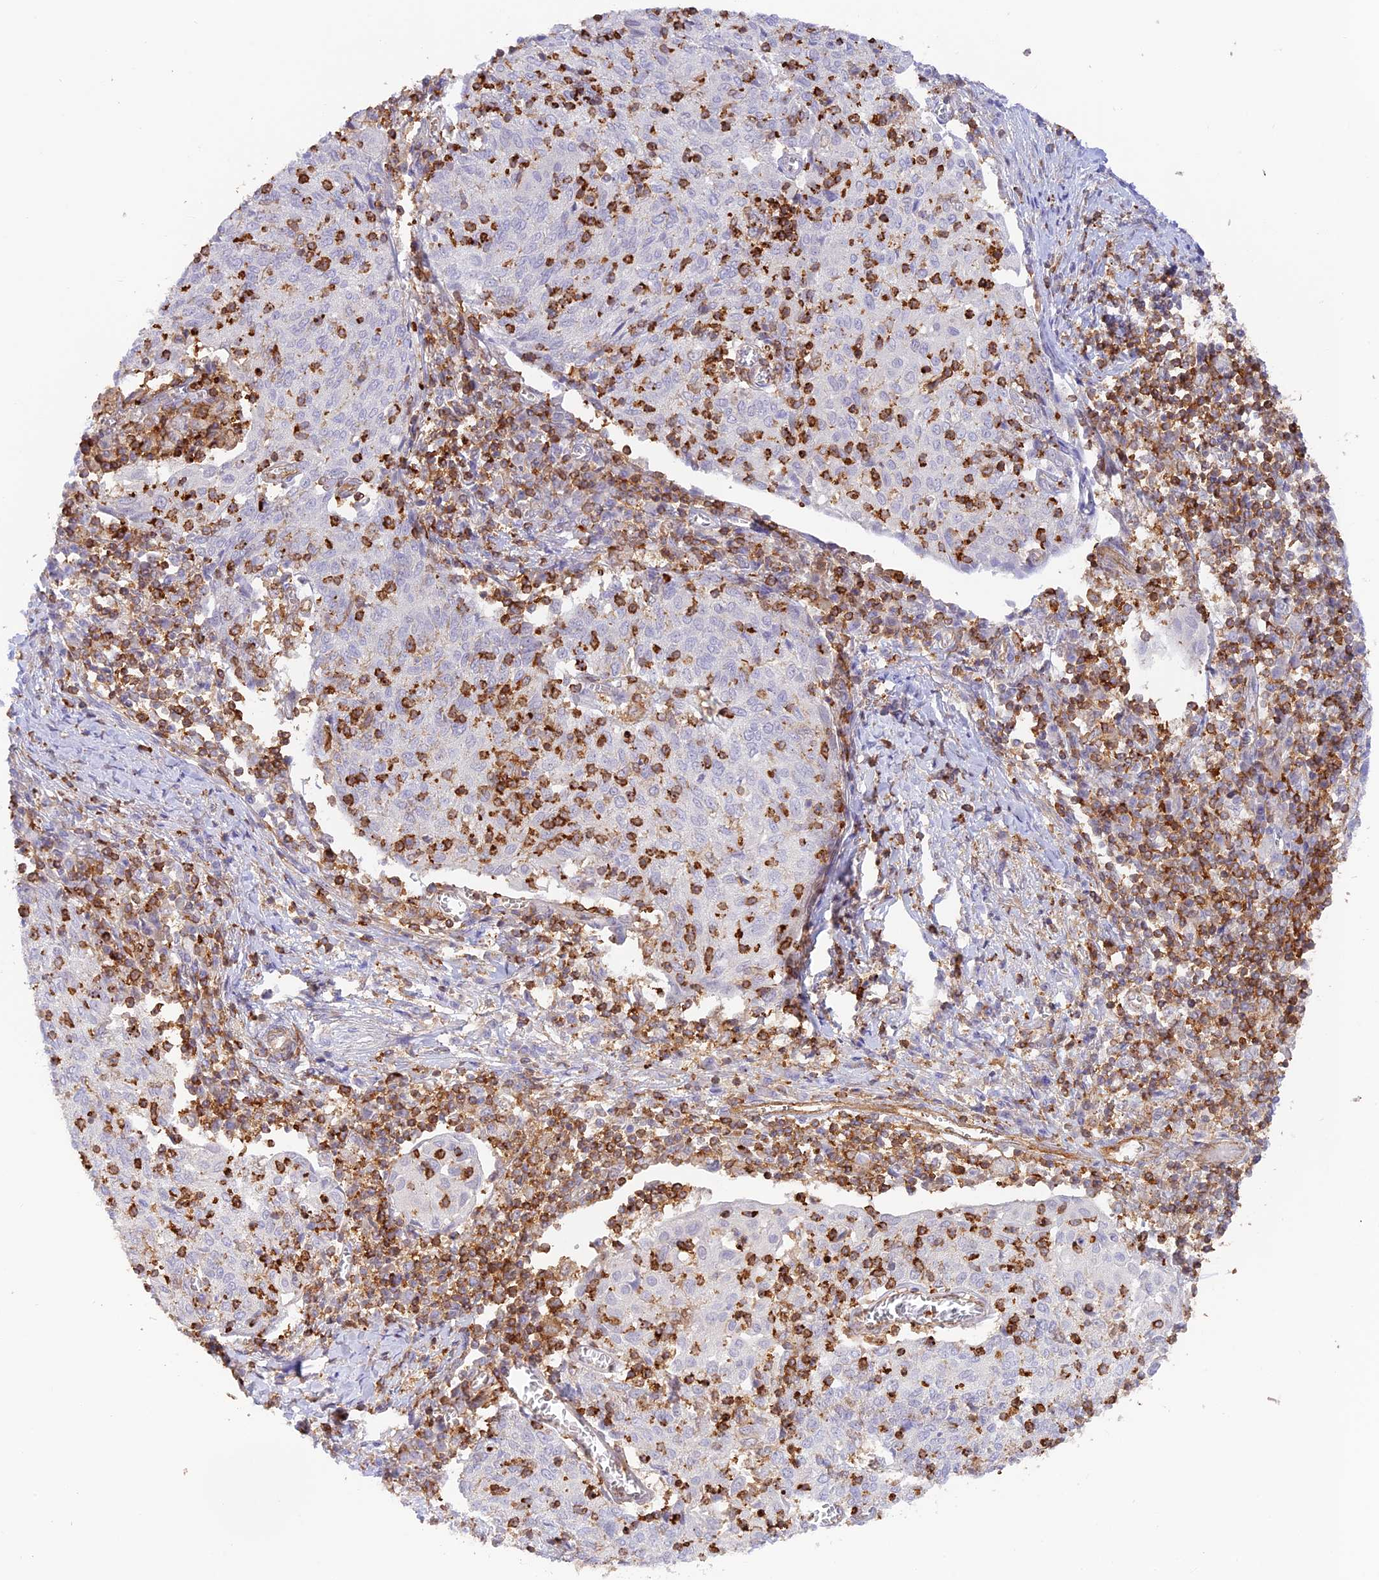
{"staining": {"intensity": "negative", "quantity": "none", "location": "none"}, "tissue": "cervical cancer", "cell_type": "Tumor cells", "image_type": "cancer", "snomed": [{"axis": "morphology", "description": "Squamous cell carcinoma, NOS"}, {"axis": "topography", "description": "Cervix"}], "caption": "Immunohistochemical staining of human cervical cancer (squamous cell carcinoma) reveals no significant staining in tumor cells. (Brightfield microscopy of DAB IHC at high magnification).", "gene": "DENND1C", "patient": {"sex": "female", "age": 52}}